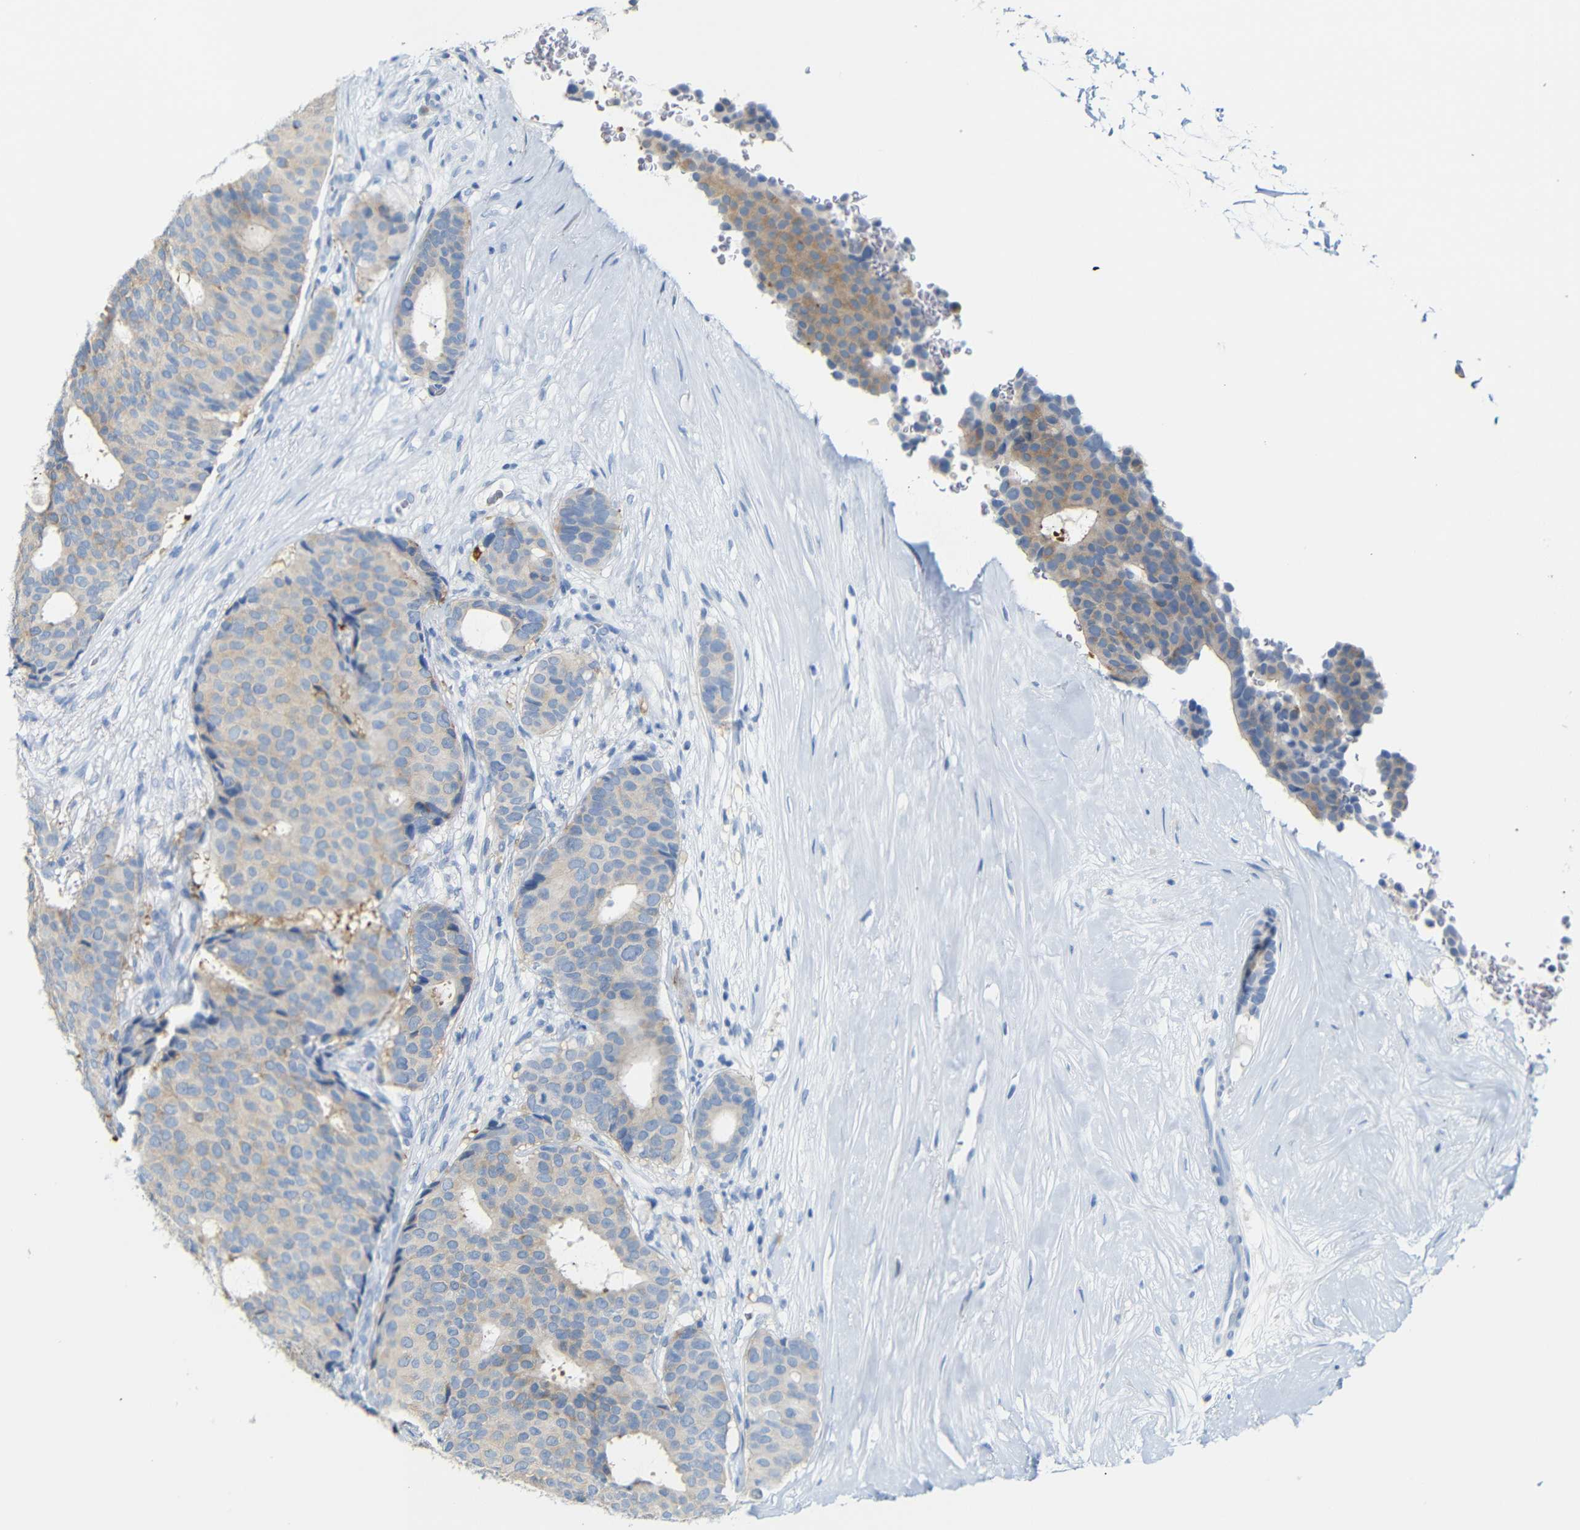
{"staining": {"intensity": "weak", "quantity": "25%-75%", "location": "cytoplasmic/membranous"}, "tissue": "breast cancer", "cell_type": "Tumor cells", "image_type": "cancer", "snomed": [{"axis": "morphology", "description": "Duct carcinoma"}, {"axis": "topography", "description": "Breast"}], "caption": "This micrograph exhibits immunohistochemistry staining of human breast cancer (invasive ductal carcinoma), with low weak cytoplasmic/membranous expression in about 25%-75% of tumor cells.", "gene": "FCRL1", "patient": {"sex": "female", "age": 75}}